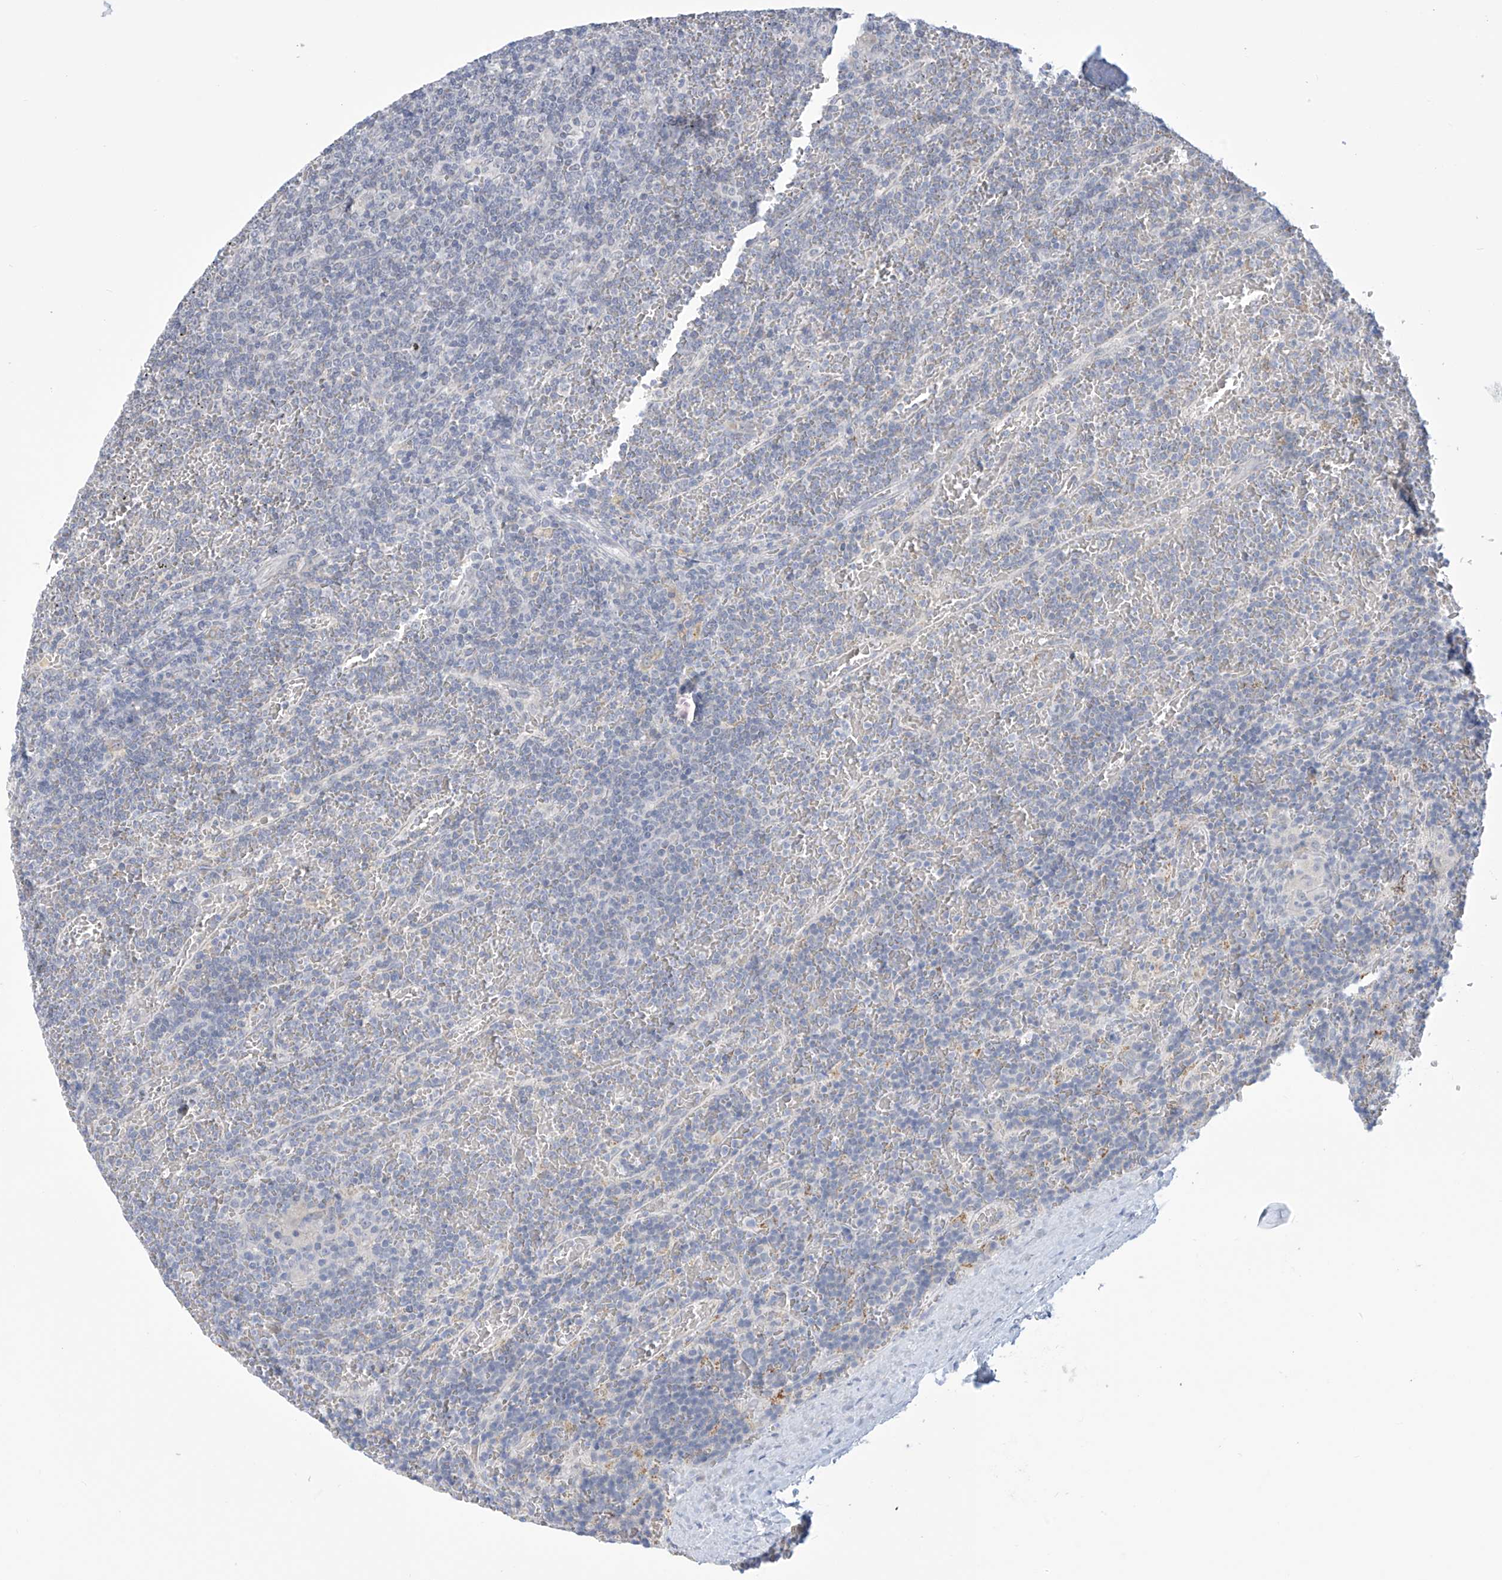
{"staining": {"intensity": "negative", "quantity": "none", "location": "none"}, "tissue": "lymphoma", "cell_type": "Tumor cells", "image_type": "cancer", "snomed": [{"axis": "morphology", "description": "Malignant lymphoma, non-Hodgkin's type, Low grade"}, {"axis": "topography", "description": "Spleen"}], "caption": "A high-resolution image shows immunohistochemistry (IHC) staining of low-grade malignant lymphoma, non-Hodgkin's type, which reveals no significant staining in tumor cells. The staining is performed using DAB (3,3'-diaminobenzidine) brown chromogen with nuclei counter-stained in using hematoxylin.", "gene": "IBA57", "patient": {"sex": "female", "age": 19}}